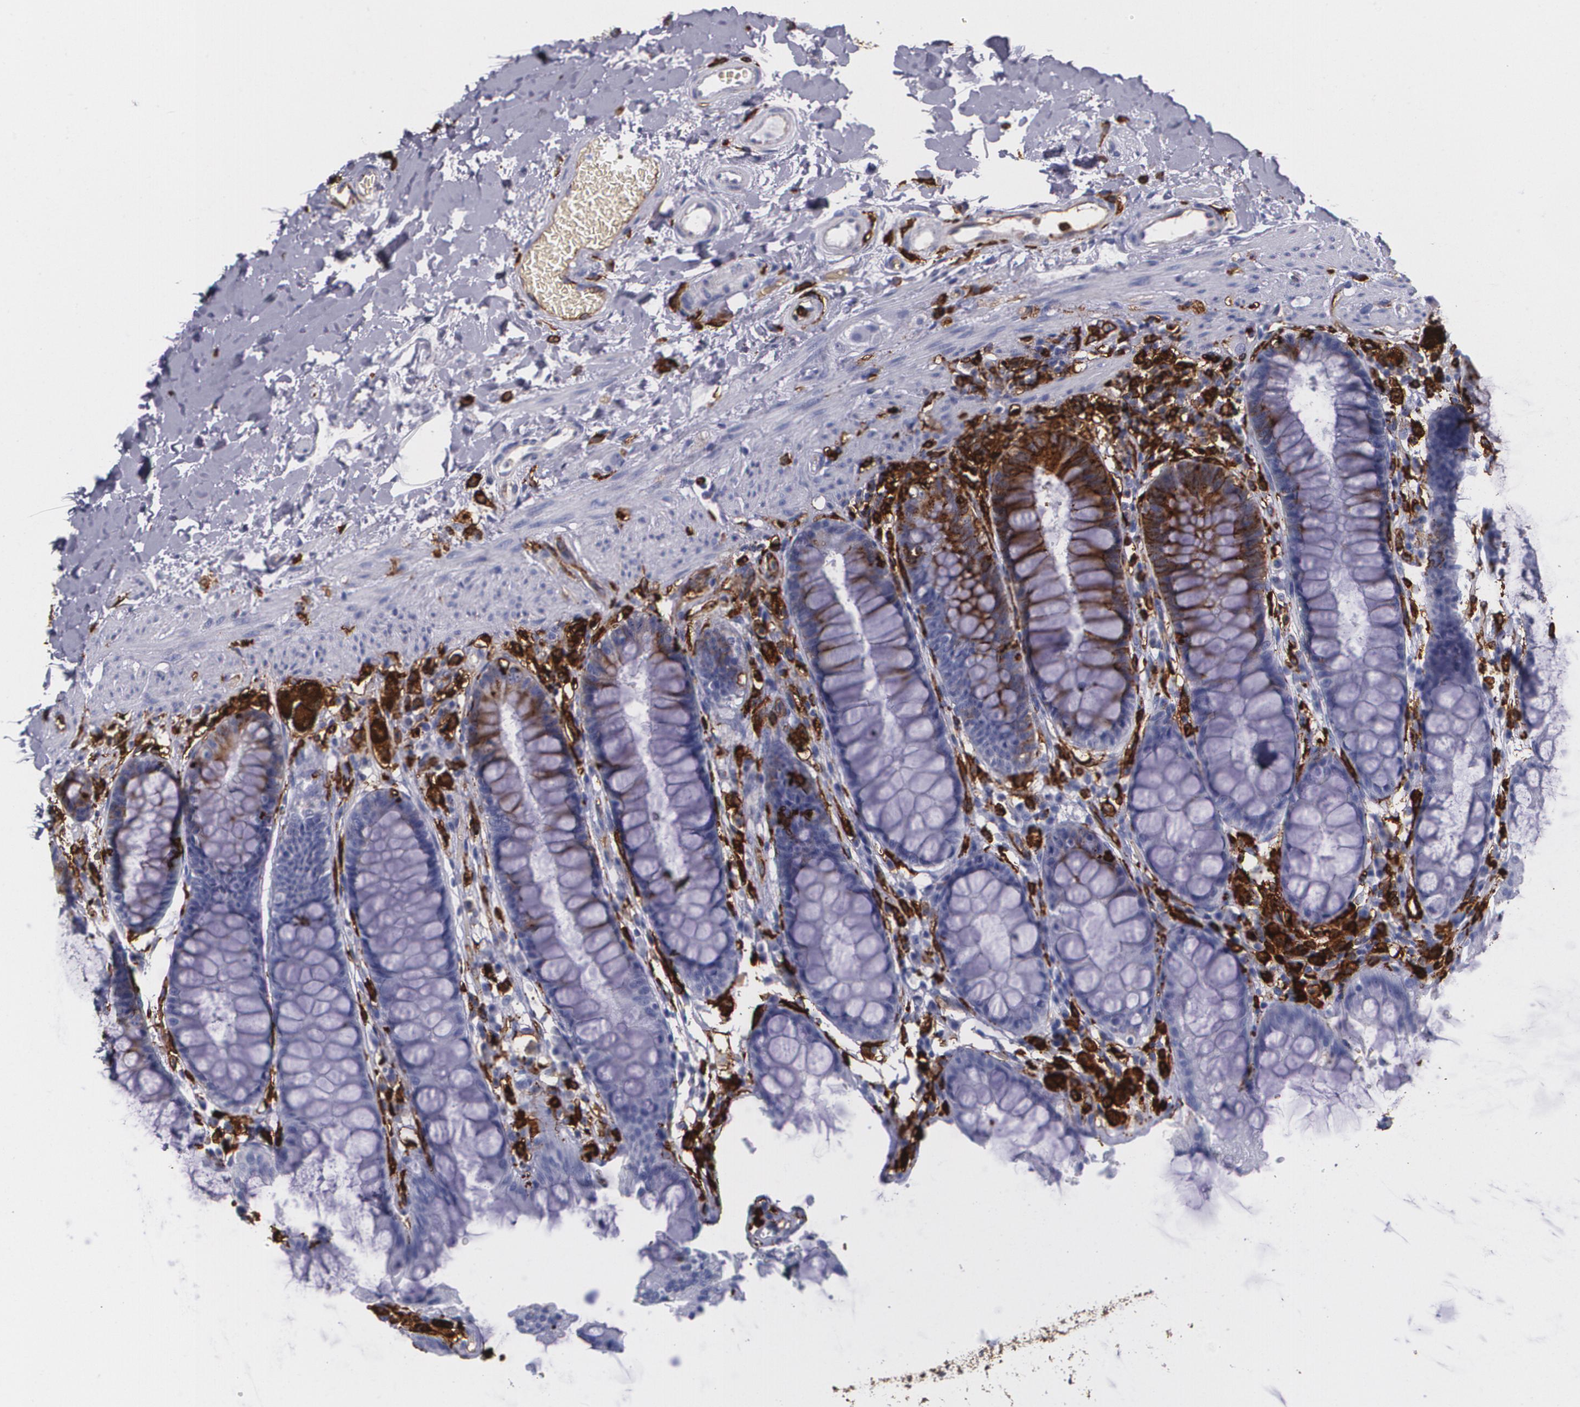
{"staining": {"intensity": "negative", "quantity": "none", "location": "none"}, "tissue": "rectum", "cell_type": "Glandular cells", "image_type": "normal", "snomed": [{"axis": "morphology", "description": "Normal tissue, NOS"}, {"axis": "topography", "description": "Rectum"}], "caption": "This image is of benign rectum stained with IHC to label a protein in brown with the nuclei are counter-stained blue. There is no expression in glandular cells.", "gene": "HLA", "patient": {"sex": "female", "age": 46}}